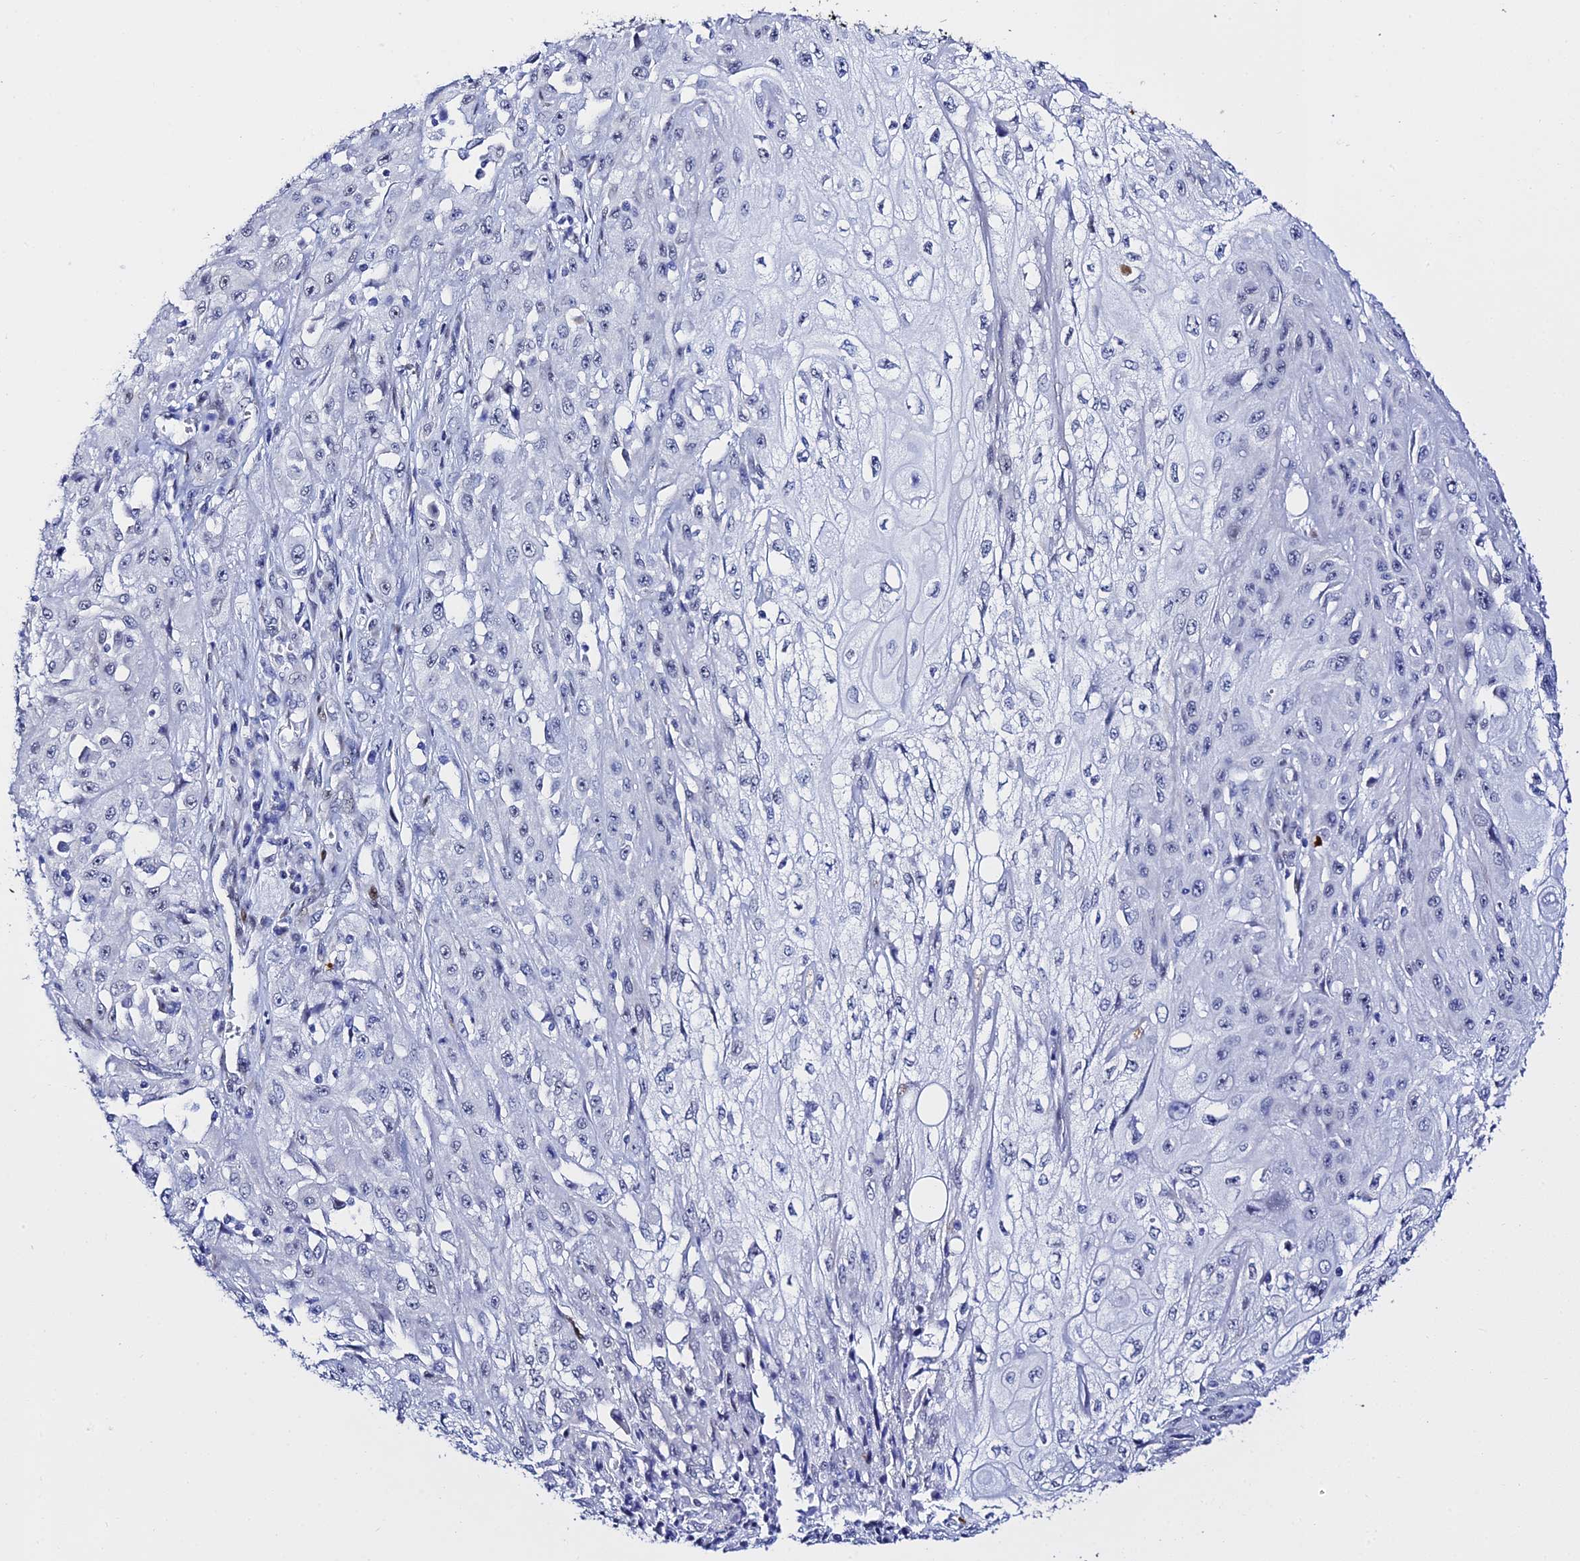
{"staining": {"intensity": "negative", "quantity": "none", "location": "none"}, "tissue": "skin cancer", "cell_type": "Tumor cells", "image_type": "cancer", "snomed": [{"axis": "morphology", "description": "Squamous cell carcinoma, NOS"}, {"axis": "morphology", "description": "Squamous cell carcinoma, metastatic, NOS"}, {"axis": "topography", "description": "Skin"}, {"axis": "topography", "description": "Lymph node"}], "caption": "Protein analysis of metastatic squamous cell carcinoma (skin) exhibits no significant positivity in tumor cells. Nuclei are stained in blue.", "gene": "POFUT2", "patient": {"sex": "male", "age": 75}}